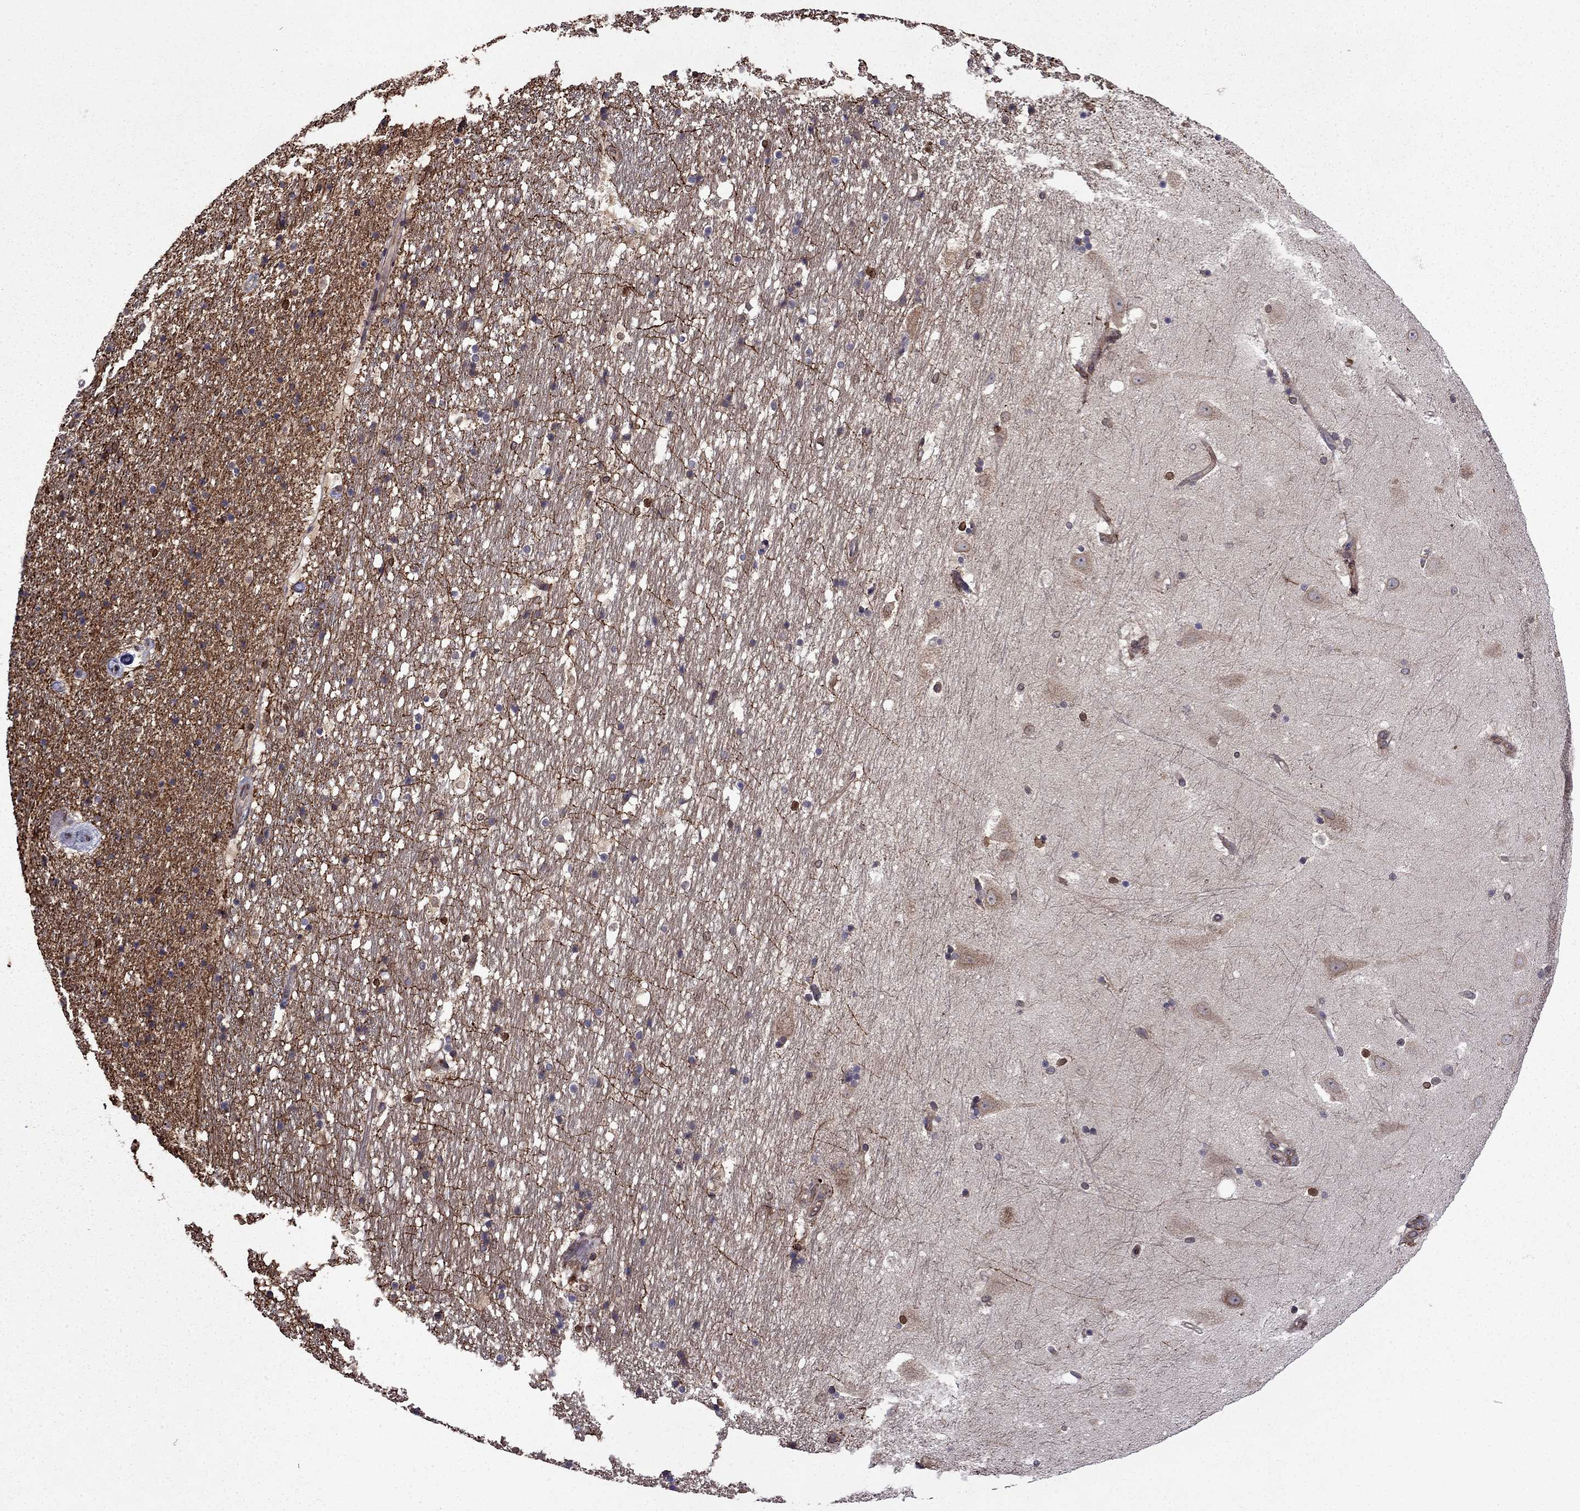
{"staining": {"intensity": "strong", "quantity": "<25%", "location": "nuclear"}, "tissue": "hippocampus", "cell_type": "Glial cells", "image_type": "normal", "snomed": [{"axis": "morphology", "description": "Normal tissue, NOS"}, {"axis": "topography", "description": "Hippocampus"}], "caption": "Glial cells exhibit medium levels of strong nuclear staining in about <25% of cells in benign human hippocampus.", "gene": "CDC42BPA", "patient": {"sex": "male", "age": 49}}